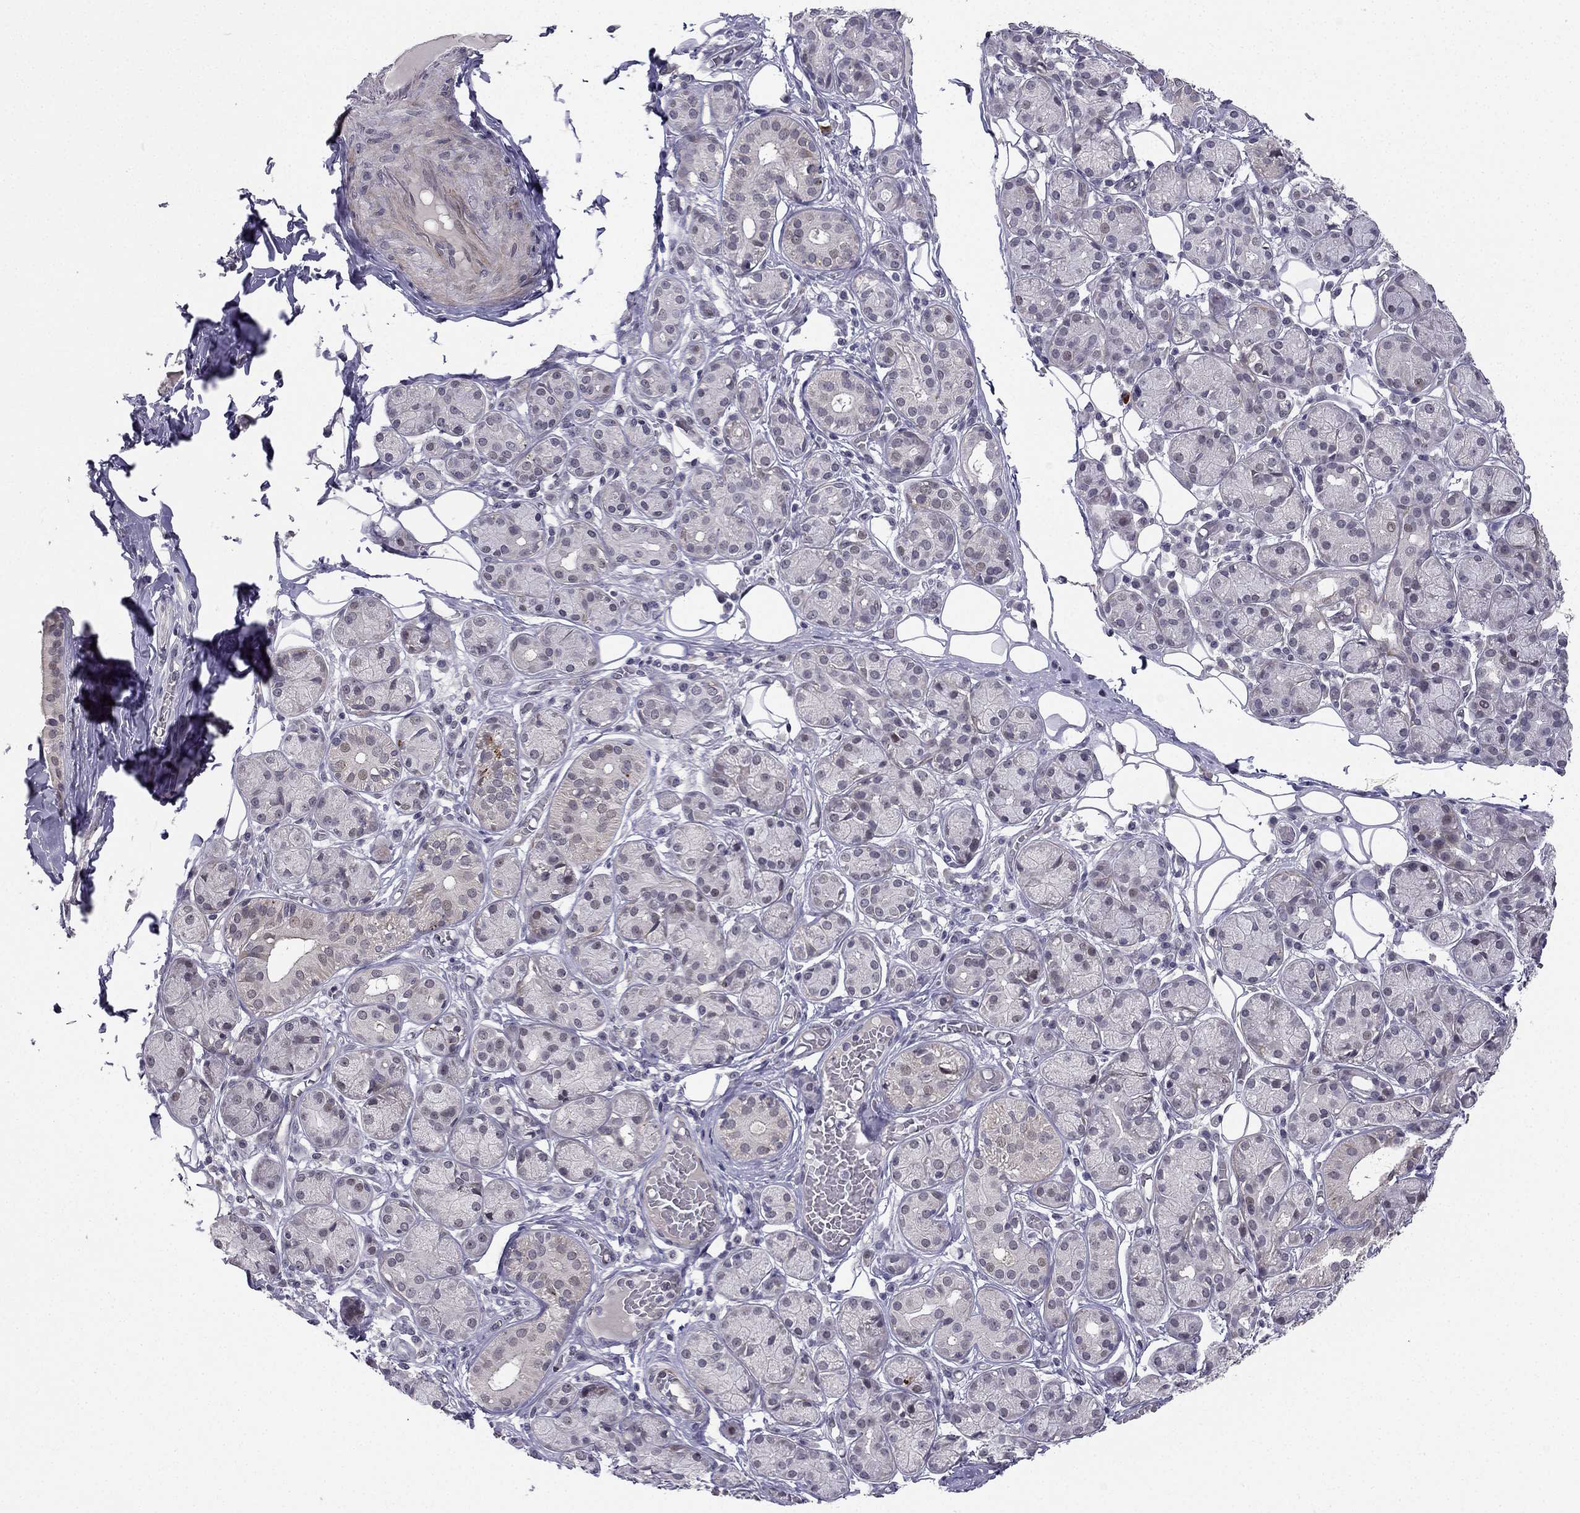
{"staining": {"intensity": "negative", "quantity": "none", "location": "none"}, "tissue": "salivary gland", "cell_type": "Glandular cells", "image_type": "normal", "snomed": [{"axis": "morphology", "description": "Normal tissue, NOS"}, {"axis": "topography", "description": "Salivary gland"}, {"axis": "topography", "description": "Peripheral nerve tissue"}], "caption": "A high-resolution histopathology image shows immunohistochemistry staining of benign salivary gland, which exhibits no significant expression in glandular cells.", "gene": "CHST8", "patient": {"sex": "male", "age": 71}}